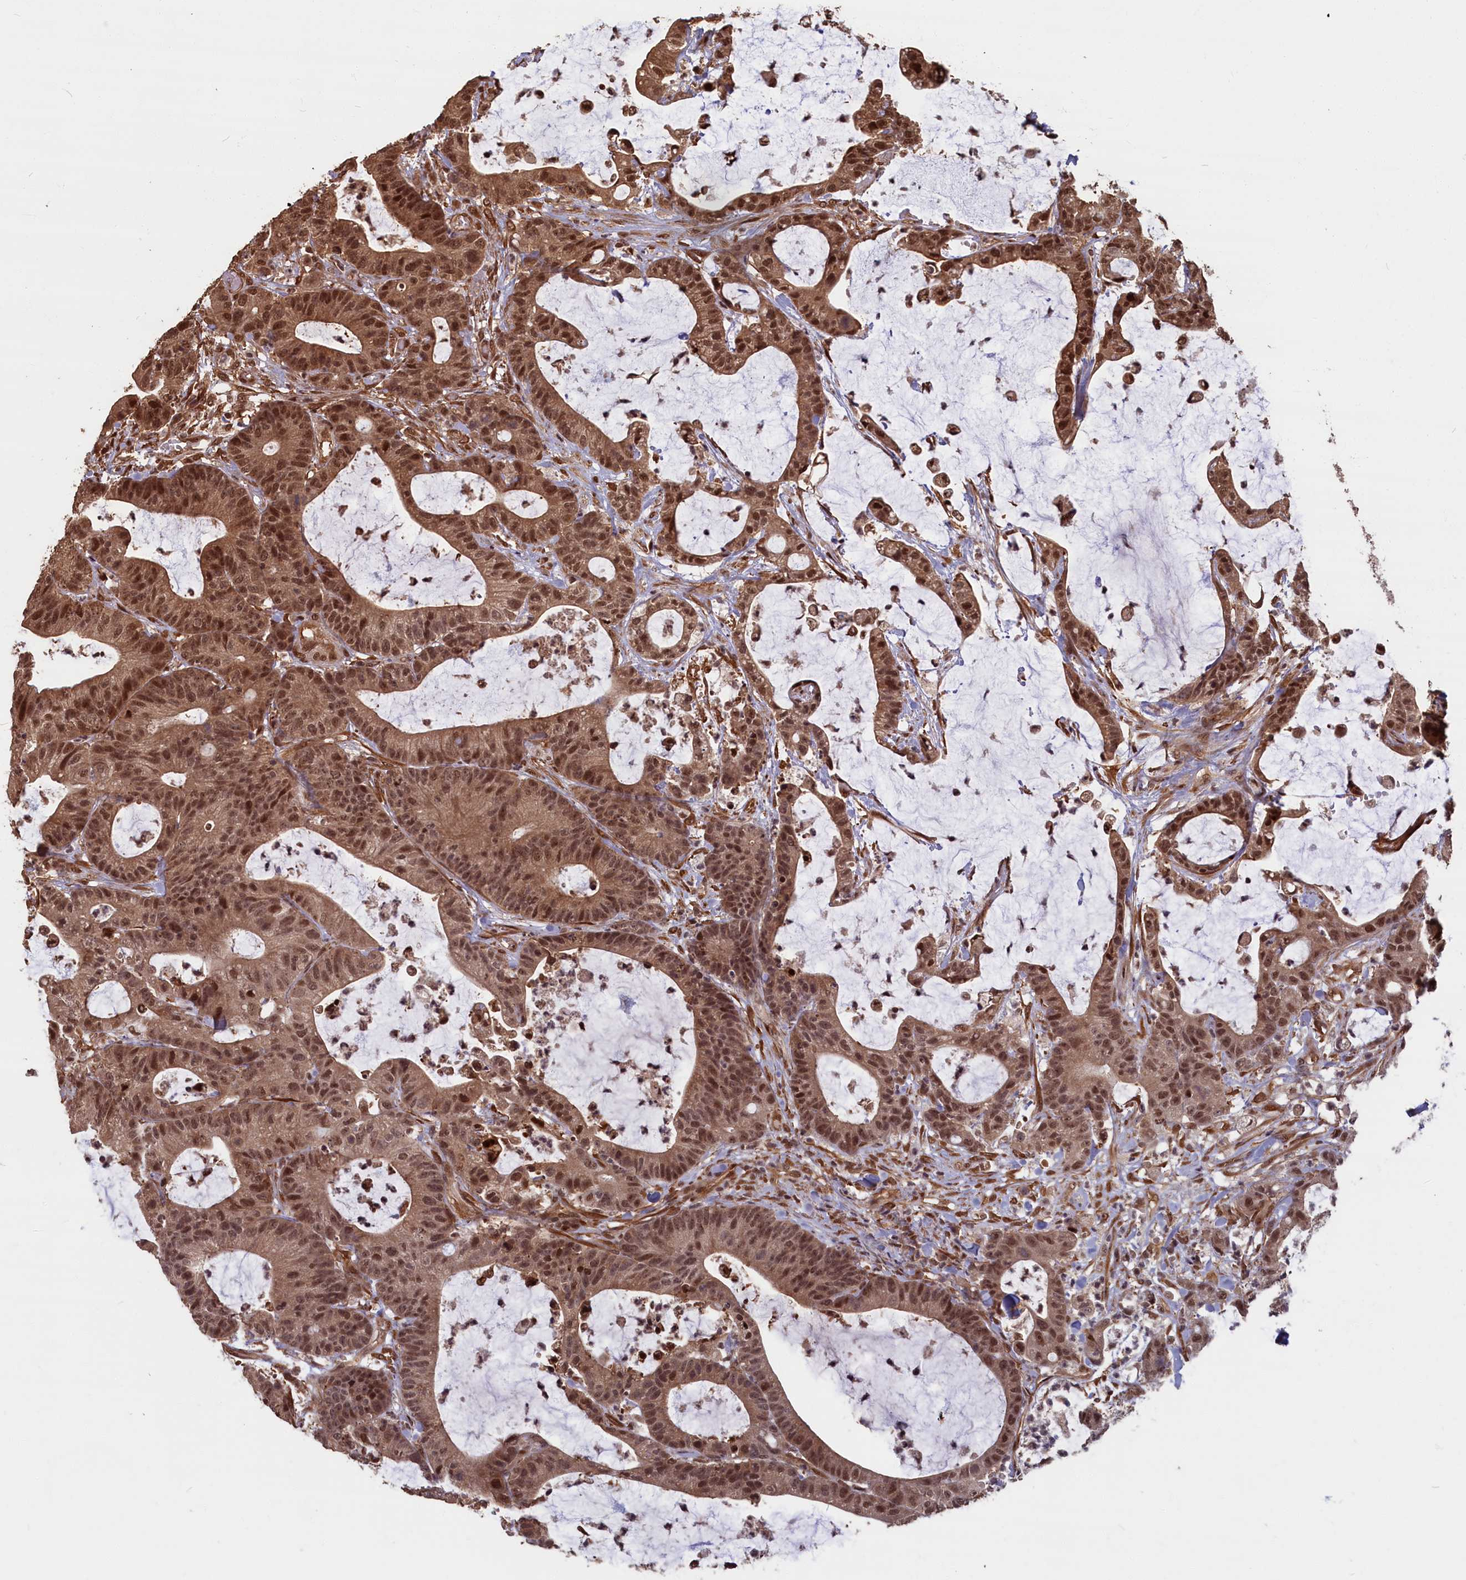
{"staining": {"intensity": "moderate", "quantity": ">75%", "location": "cytoplasmic/membranous,nuclear"}, "tissue": "colorectal cancer", "cell_type": "Tumor cells", "image_type": "cancer", "snomed": [{"axis": "morphology", "description": "Adenocarcinoma, NOS"}, {"axis": "topography", "description": "Colon"}], "caption": "Colorectal cancer (adenocarcinoma) stained for a protein exhibits moderate cytoplasmic/membranous and nuclear positivity in tumor cells.", "gene": "HIF3A", "patient": {"sex": "female", "age": 84}}